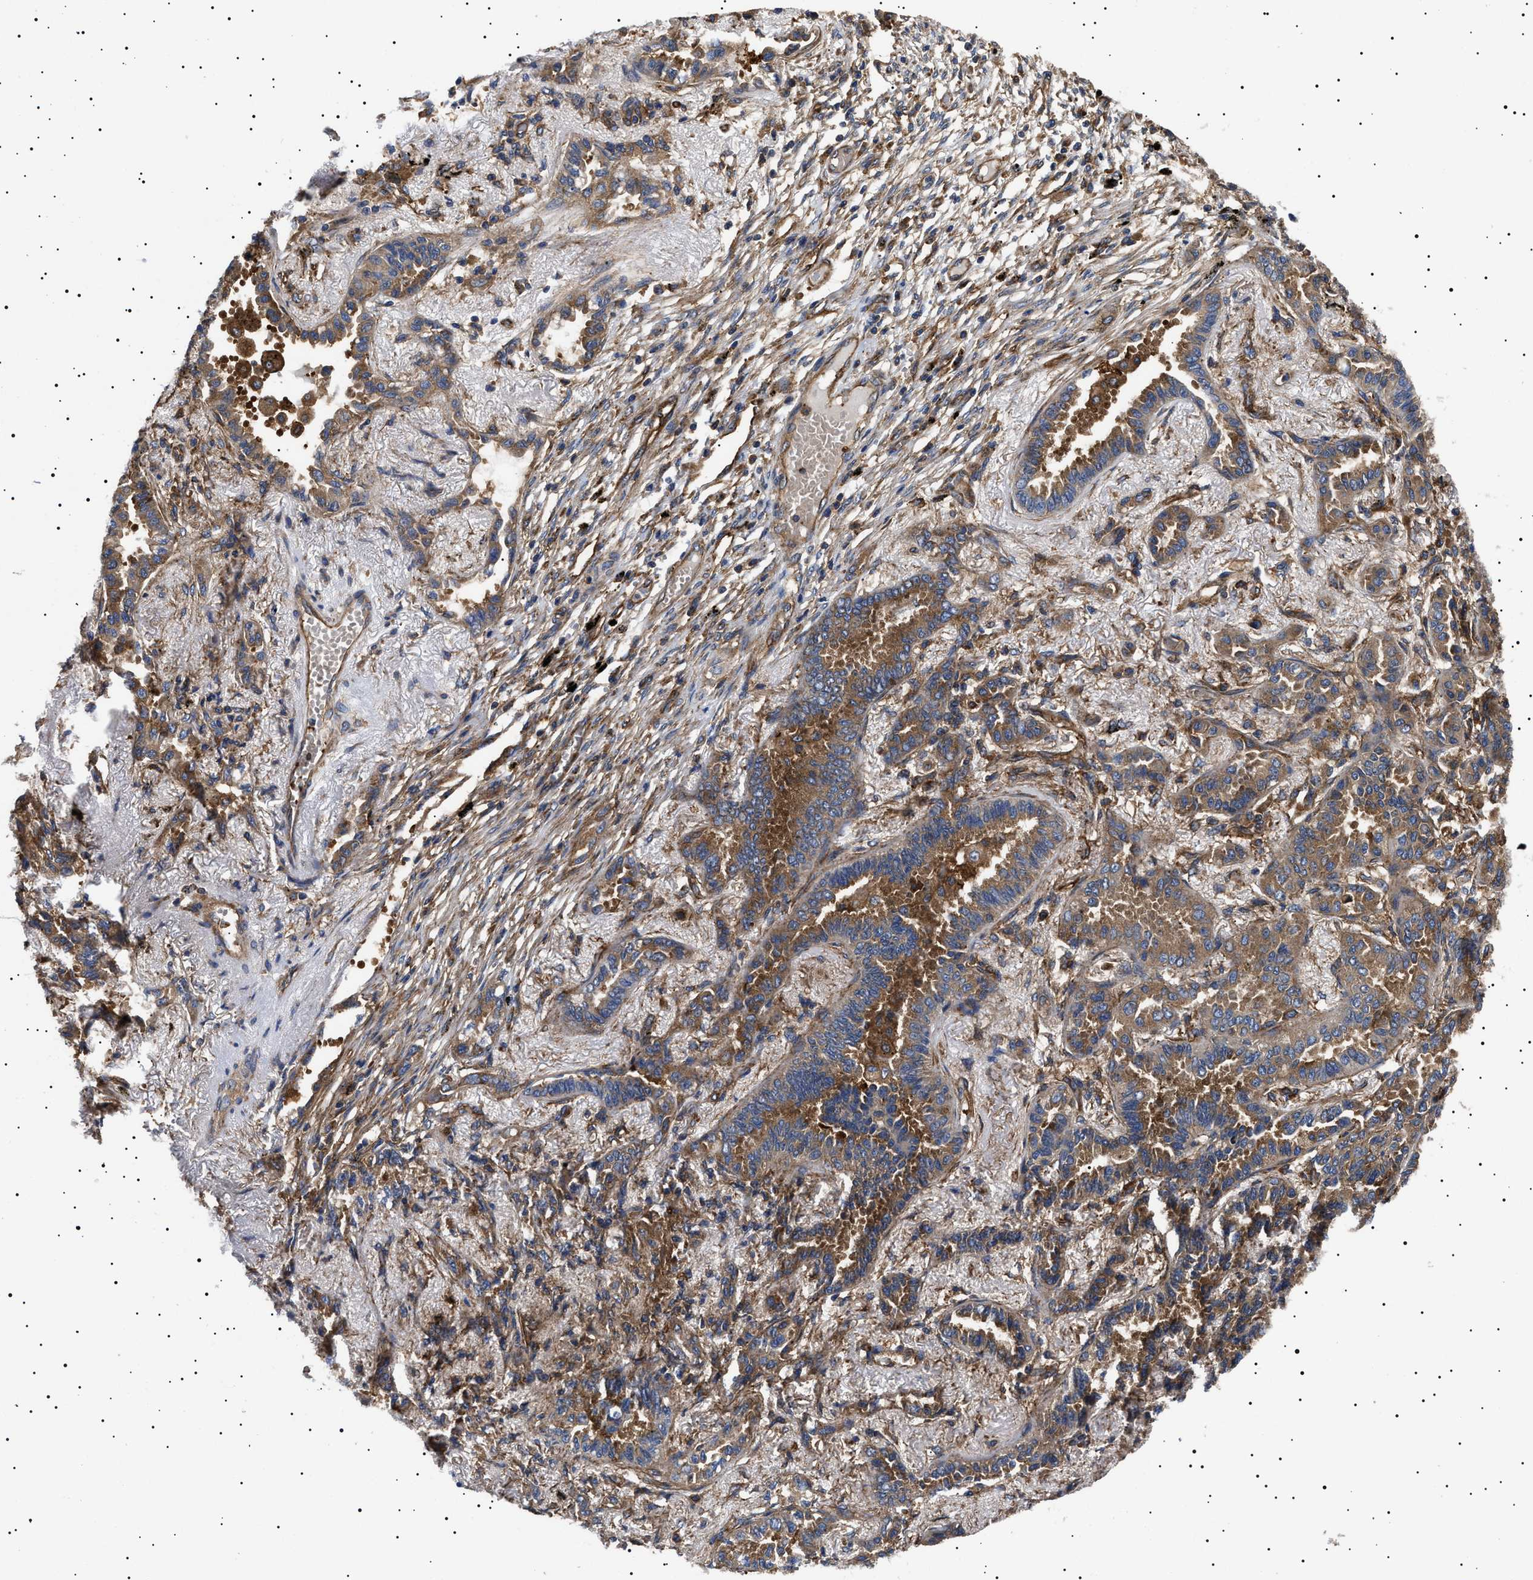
{"staining": {"intensity": "moderate", "quantity": ">75%", "location": "cytoplasmic/membranous"}, "tissue": "lung cancer", "cell_type": "Tumor cells", "image_type": "cancer", "snomed": [{"axis": "morphology", "description": "Adenocarcinoma, NOS"}, {"axis": "topography", "description": "Lung"}], "caption": "This is a histology image of immunohistochemistry (IHC) staining of lung cancer (adenocarcinoma), which shows moderate positivity in the cytoplasmic/membranous of tumor cells.", "gene": "TPP2", "patient": {"sex": "male", "age": 59}}